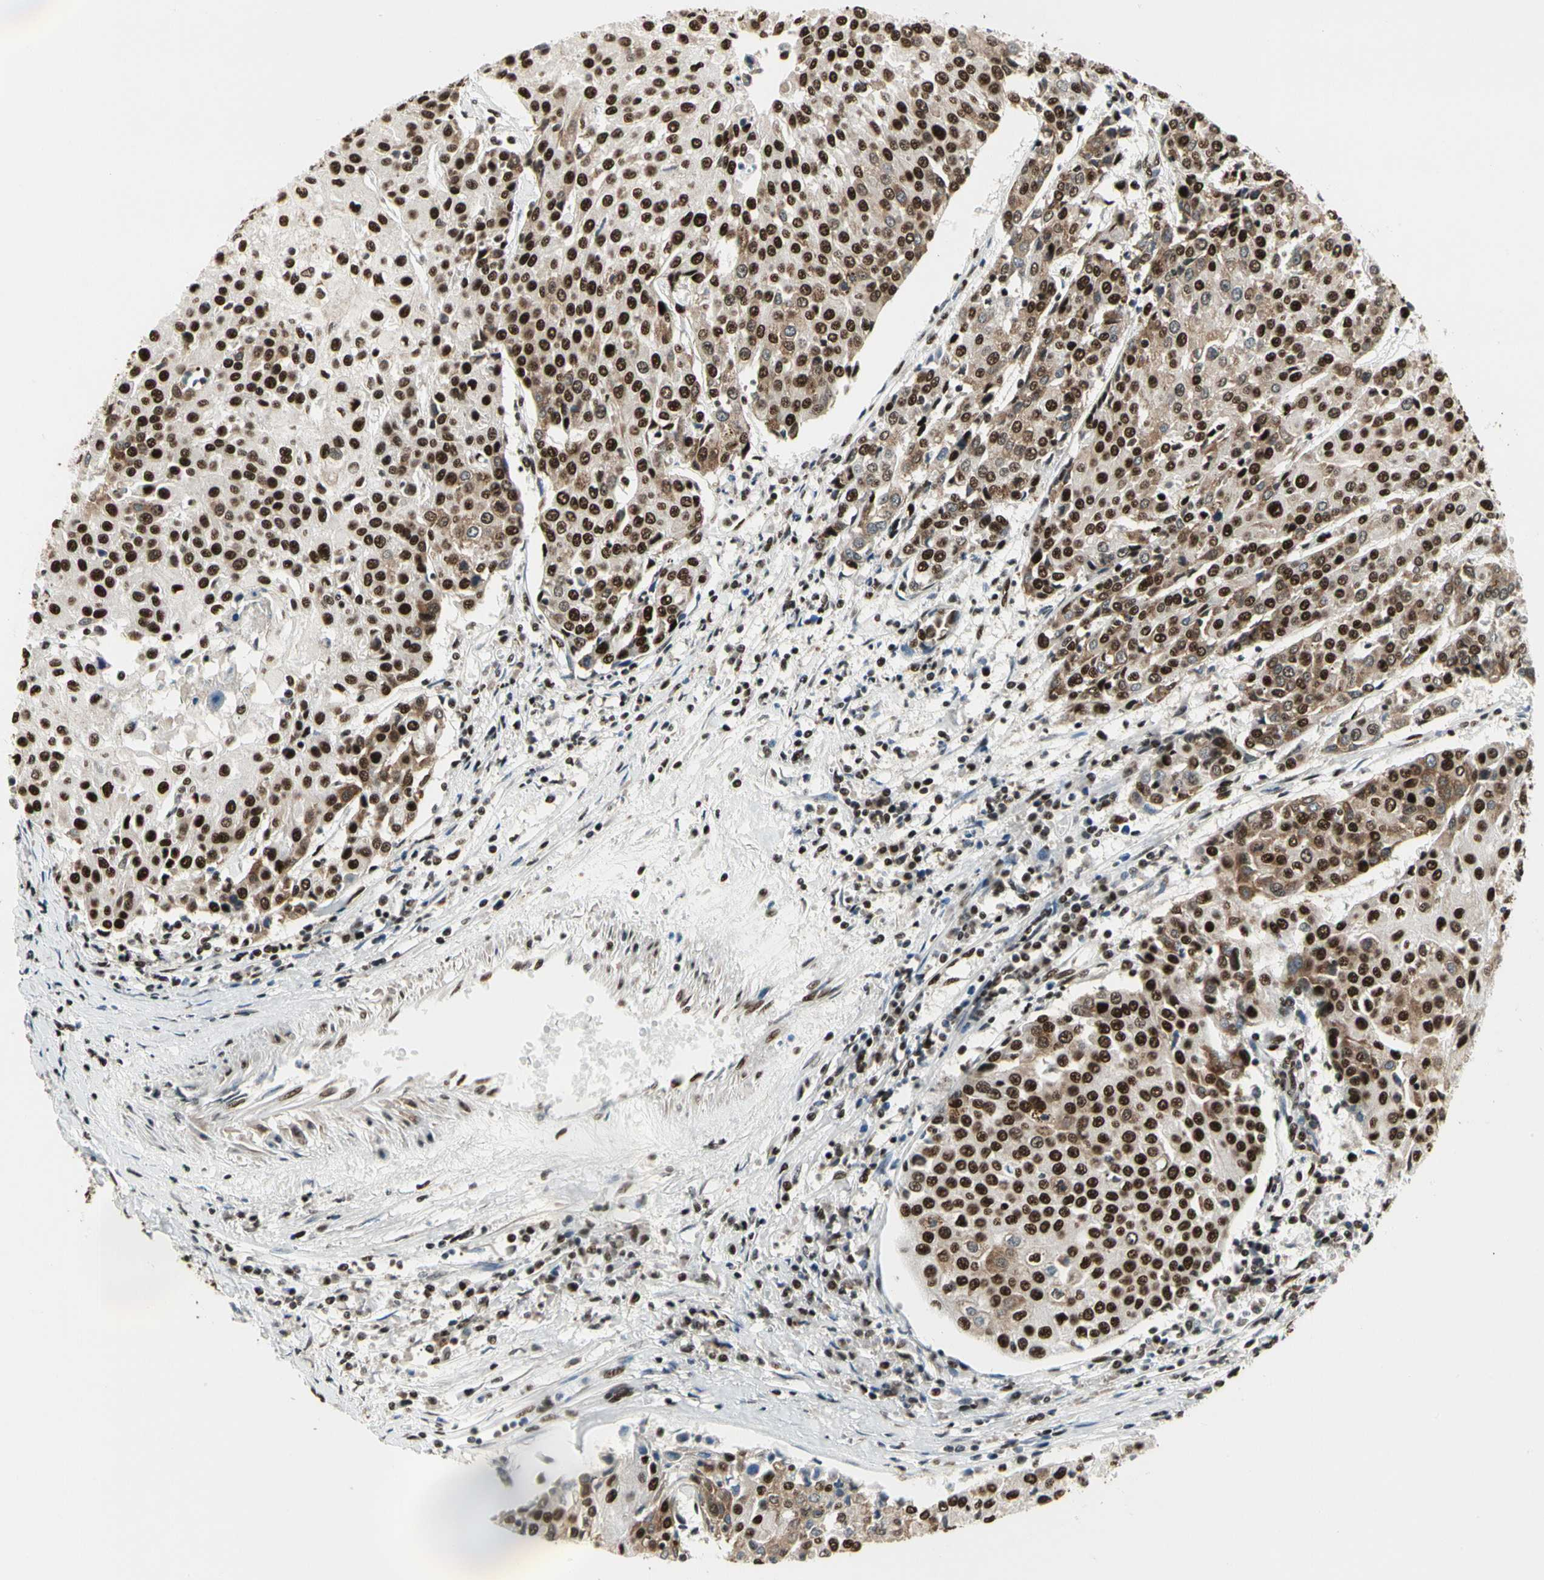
{"staining": {"intensity": "strong", "quantity": ">75%", "location": "cytoplasmic/membranous,nuclear"}, "tissue": "urothelial cancer", "cell_type": "Tumor cells", "image_type": "cancer", "snomed": [{"axis": "morphology", "description": "Urothelial carcinoma, High grade"}, {"axis": "topography", "description": "Urinary bladder"}], "caption": "Immunohistochemical staining of human high-grade urothelial carcinoma exhibits high levels of strong cytoplasmic/membranous and nuclear protein positivity in about >75% of tumor cells.", "gene": "SRSF11", "patient": {"sex": "female", "age": 85}}